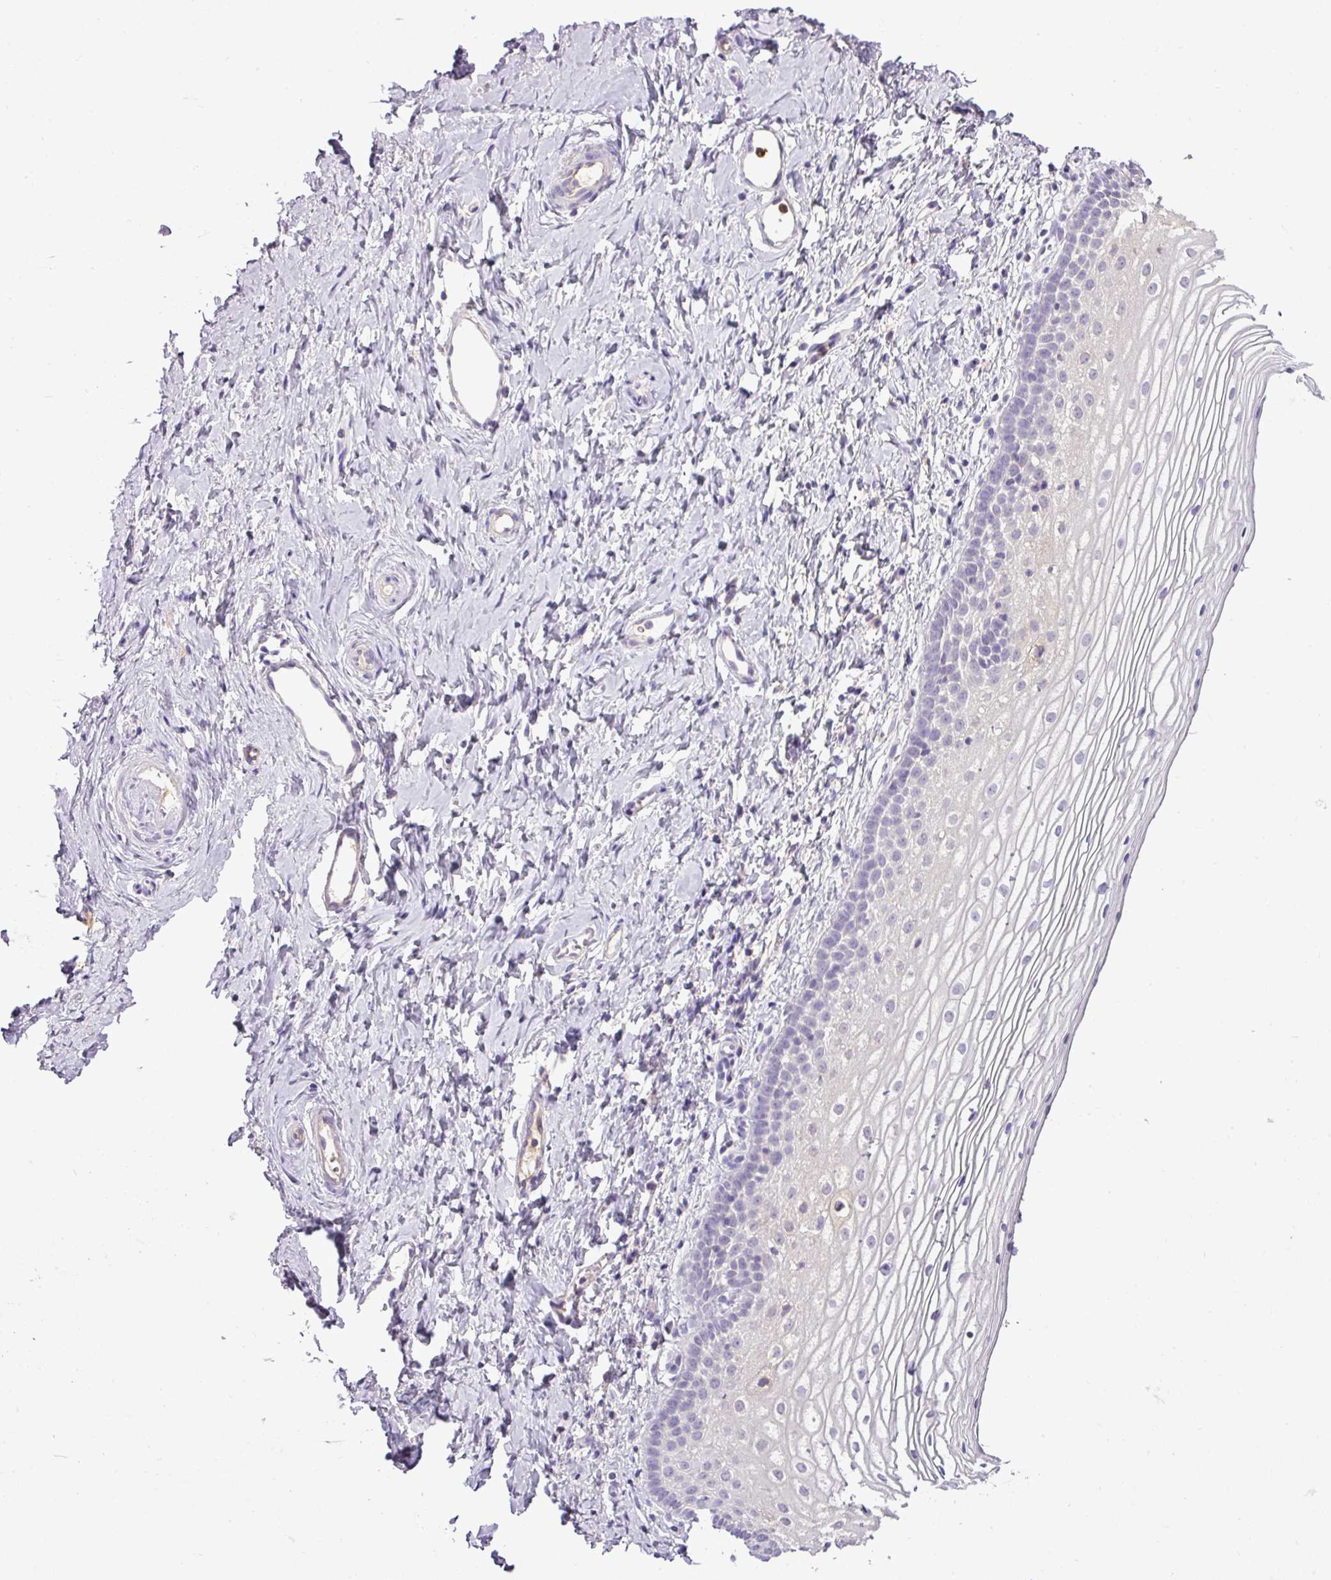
{"staining": {"intensity": "negative", "quantity": "none", "location": "none"}, "tissue": "vagina", "cell_type": "Squamous epithelial cells", "image_type": "normal", "snomed": [{"axis": "morphology", "description": "Normal tissue, NOS"}, {"axis": "topography", "description": "Vagina"}], "caption": "DAB (3,3'-diaminobenzidine) immunohistochemical staining of unremarkable human vagina displays no significant staining in squamous epithelial cells. (DAB immunohistochemistry (IHC) visualized using brightfield microscopy, high magnification).", "gene": "HTR3E", "patient": {"sex": "female", "age": 56}}